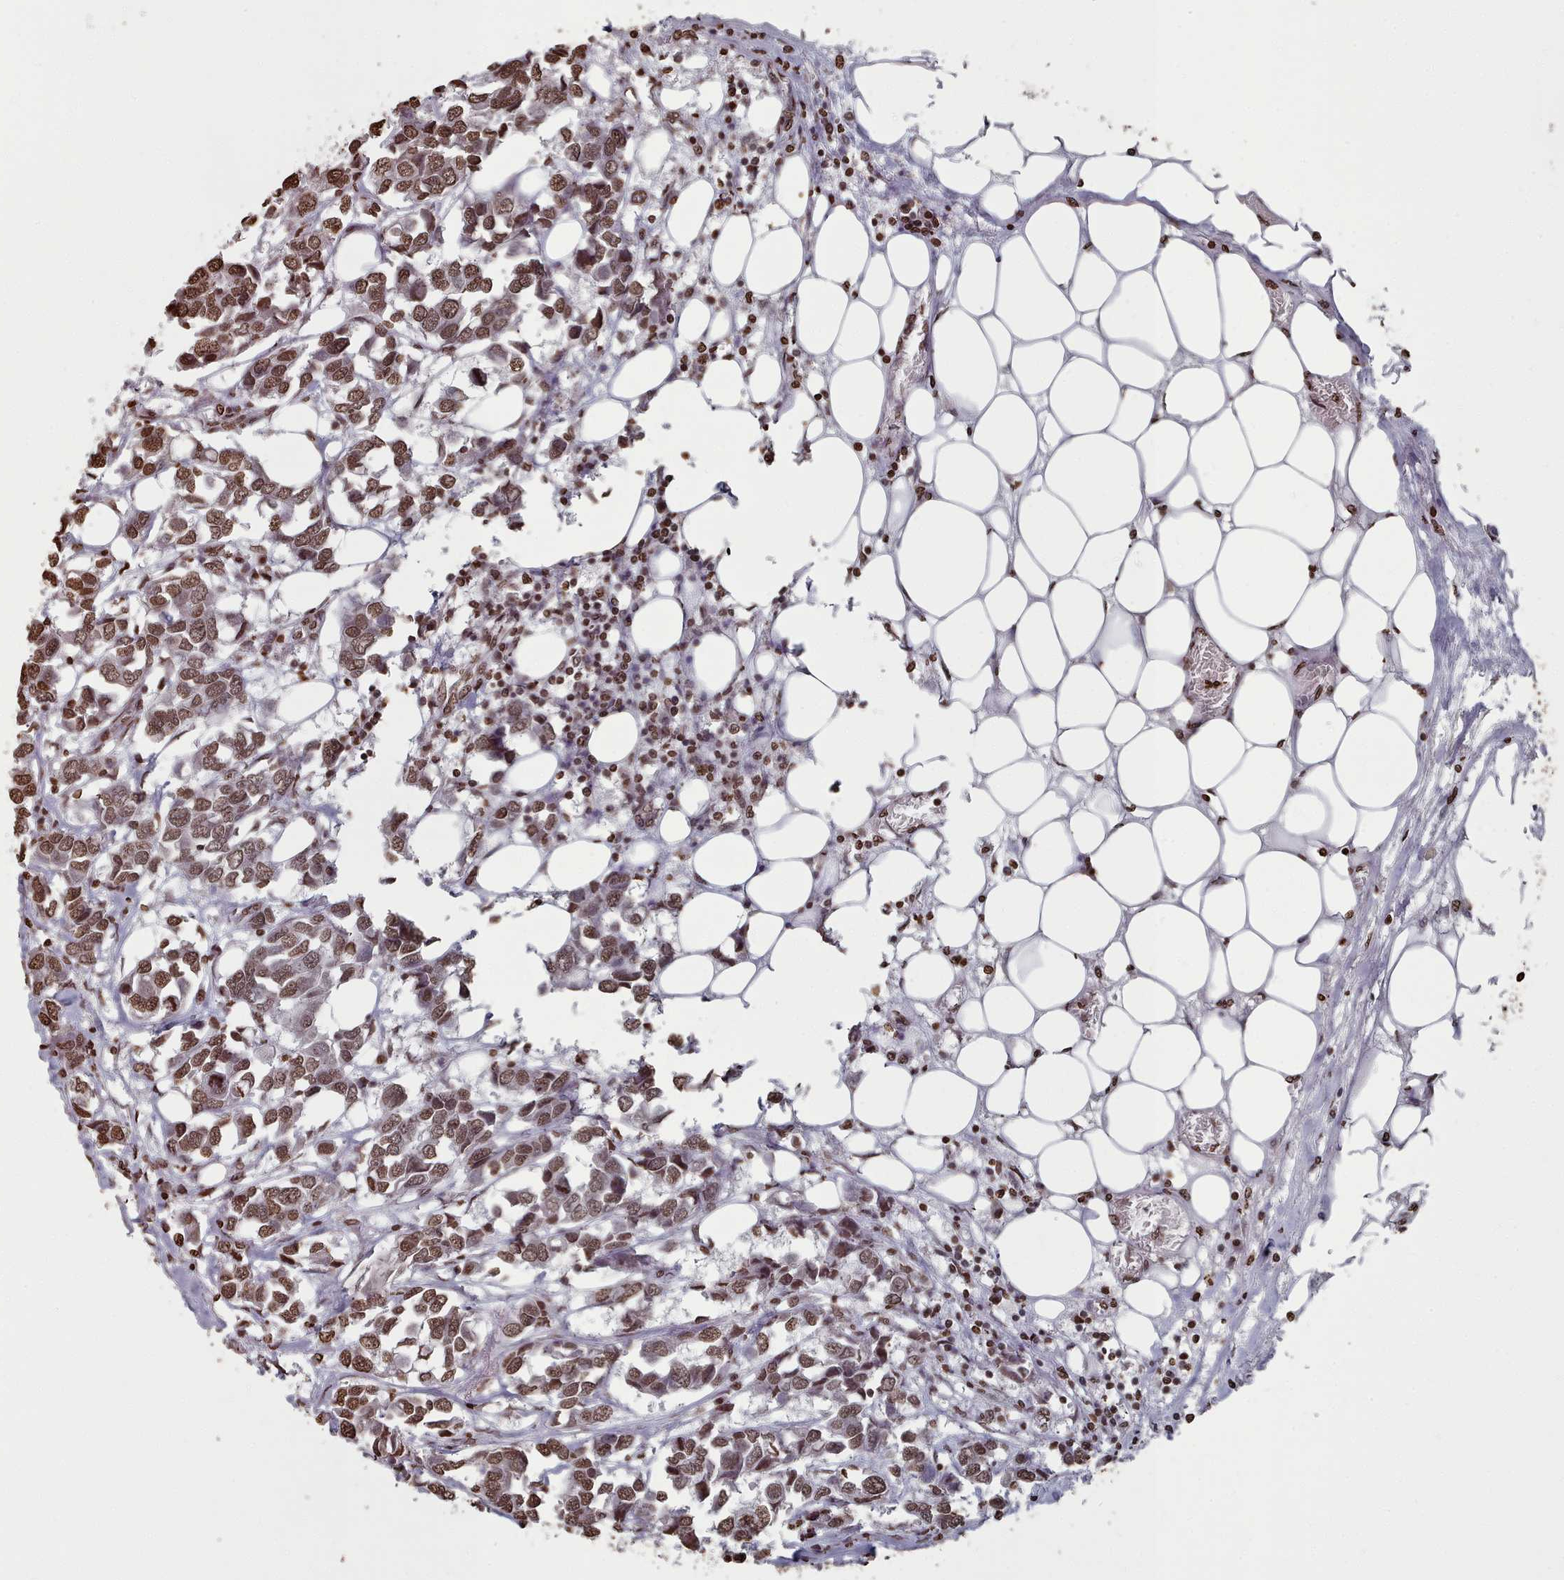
{"staining": {"intensity": "strong", "quantity": ">75%", "location": "nuclear"}, "tissue": "breast cancer", "cell_type": "Tumor cells", "image_type": "cancer", "snomed": [{"axis": "morphology", "description": "Duct carcinoma"}, {"axis": "topography", "description": "Breast"}], "caption": "Immunohistochemistry (IHC) (DAB) staining of breast intraductal carcinoma demonstrates strong nuclear protein expression in approximately >75% of tumor cells.", "gene": "PLEKHG5", "patient": {"sex": "female", "age": 83}}